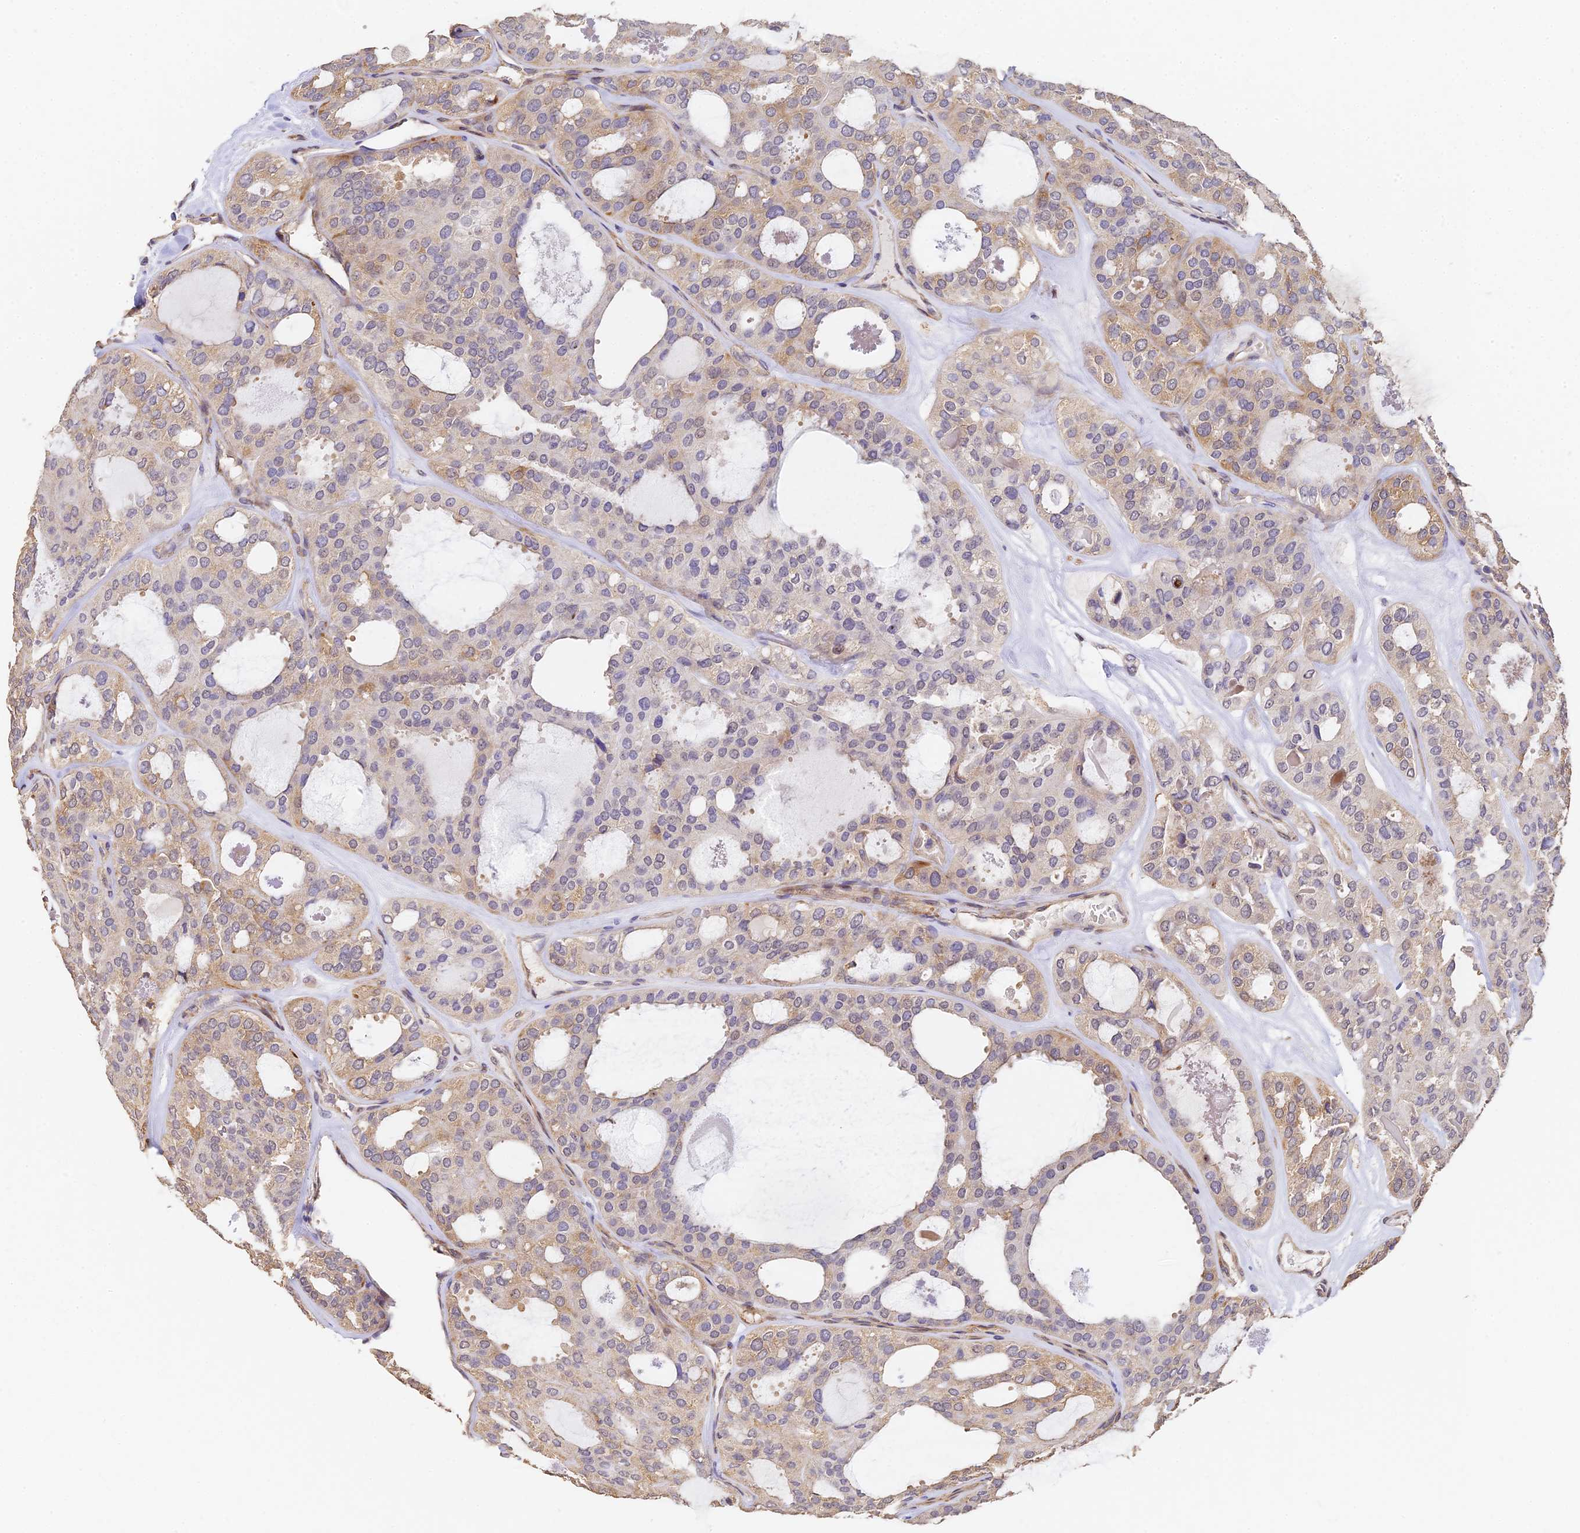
{"staining": {"intensity": "weak", "quantity": "<25%", "location": "cytoplasmic/membranous"}, "tissue": "thyroid cancer", "cell_type": "Tumor cells", "image_type": "cancer", "snomed": [{"axis": "morphology", "description": "Follicular adenoma carcinoma, NOS"}, {"axis": "topography", "description": "Thyroid gland"}], "caption": "This is an immunohistochemistry (IHC) micrograph of human thyroid cancer. There is no expression in tumor cells.", "gene": "SLC11A1", "patient": {"sex": "male", "age": 75}}